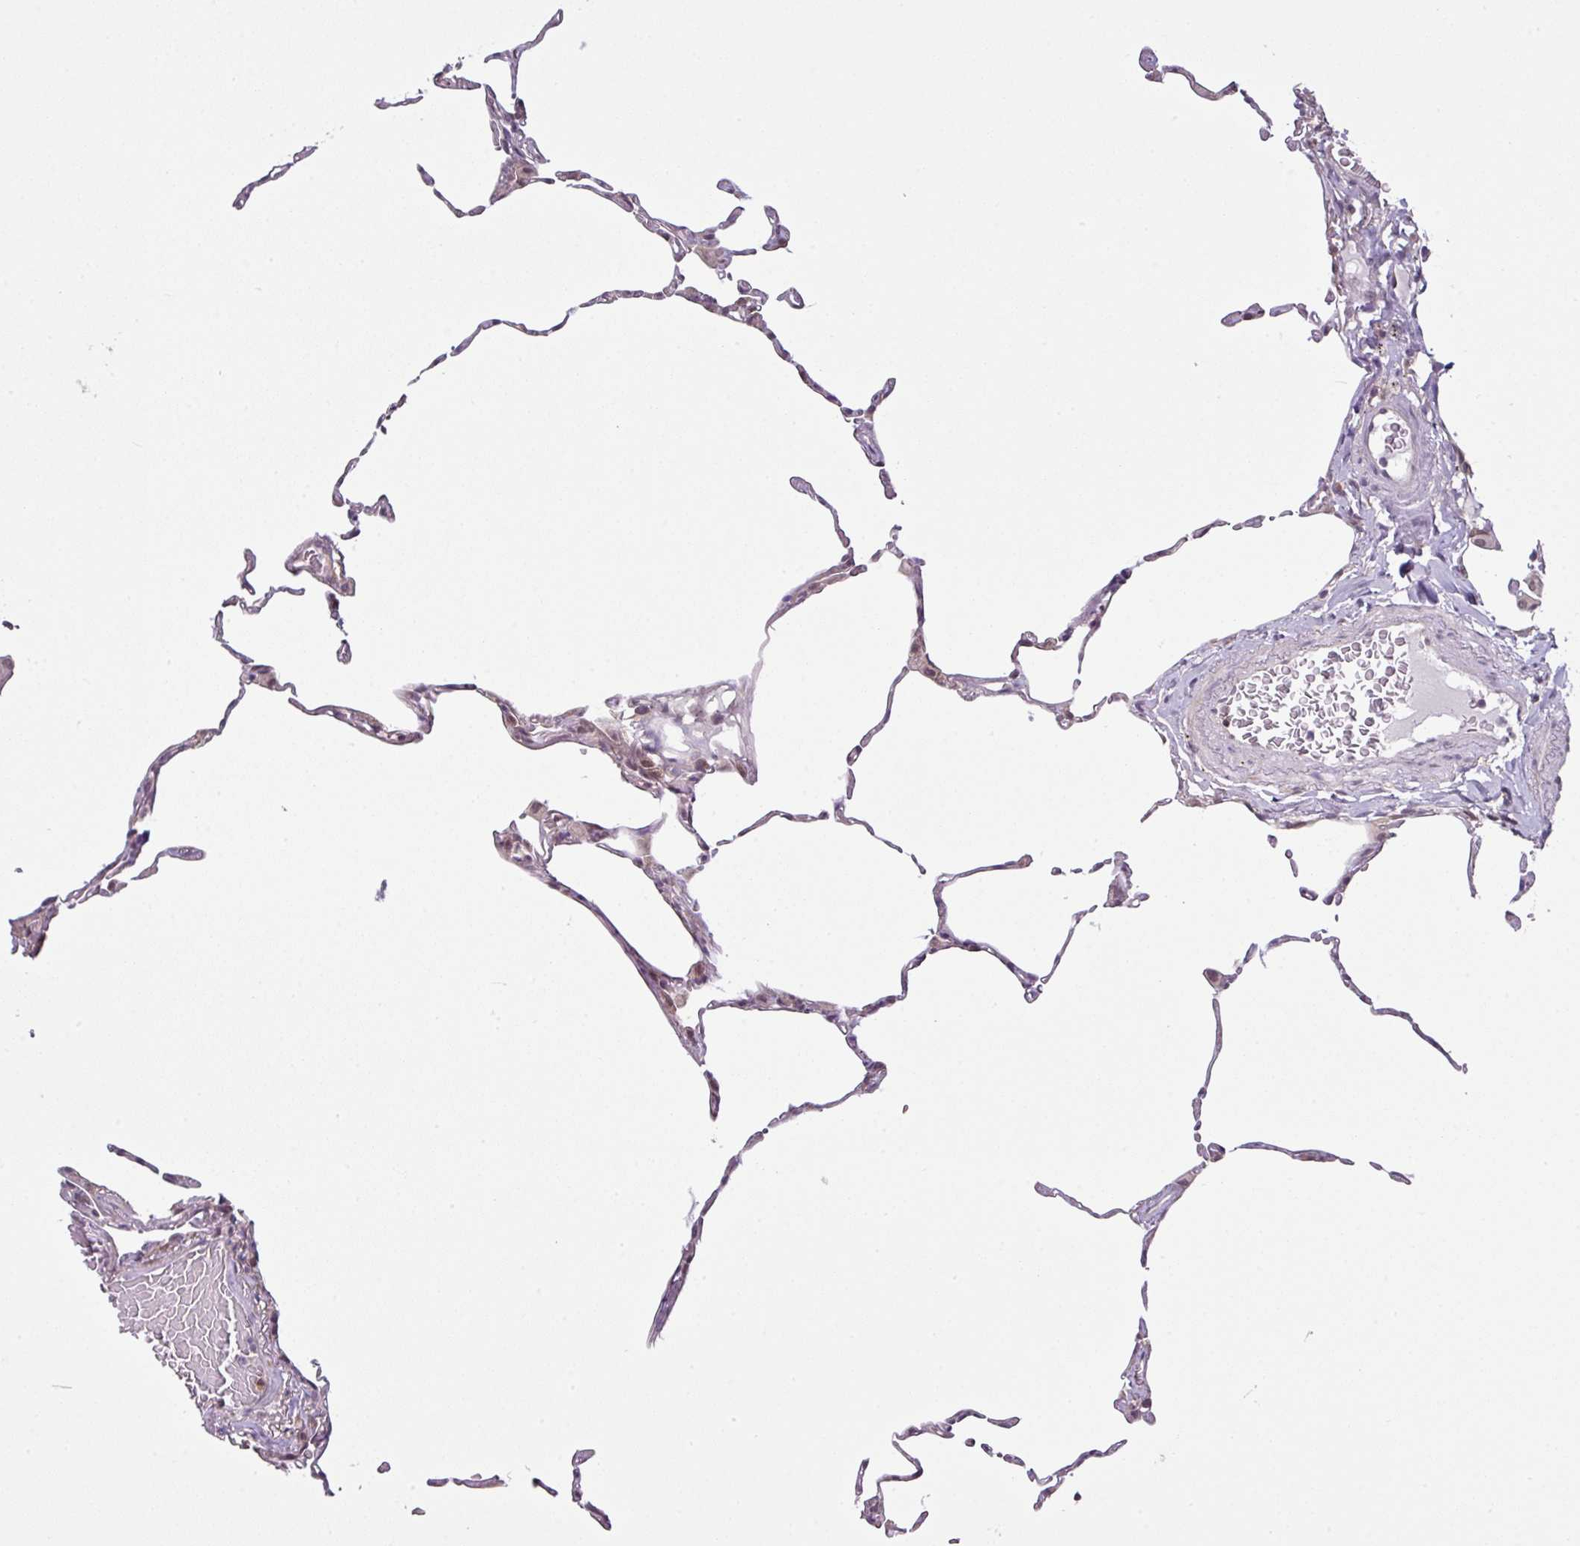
{"staining": {"intensity": "moderate", "quantity": "<25%", "location": "nuclear"}, "tissue": "lung", "cell_type": "Alveolar cells", "image_type": "normal", "snomed": [{"axis": "morphology", "description": "Normal tissue, NOS"}, {"axis": "topography", "description": "Lung"}], "caption": "Immunohistochemical staining of unremarkable lung demonstrates <25% levels of moderate nuclear protein expression in approximately <25% of alveolar cells. Using DAB (brown) and hematoxylin (blue) stains, captured at high magnification using brightfield microscopy.", "gene": "DERPC", "patient": {"sex": "female", "age": 57}}